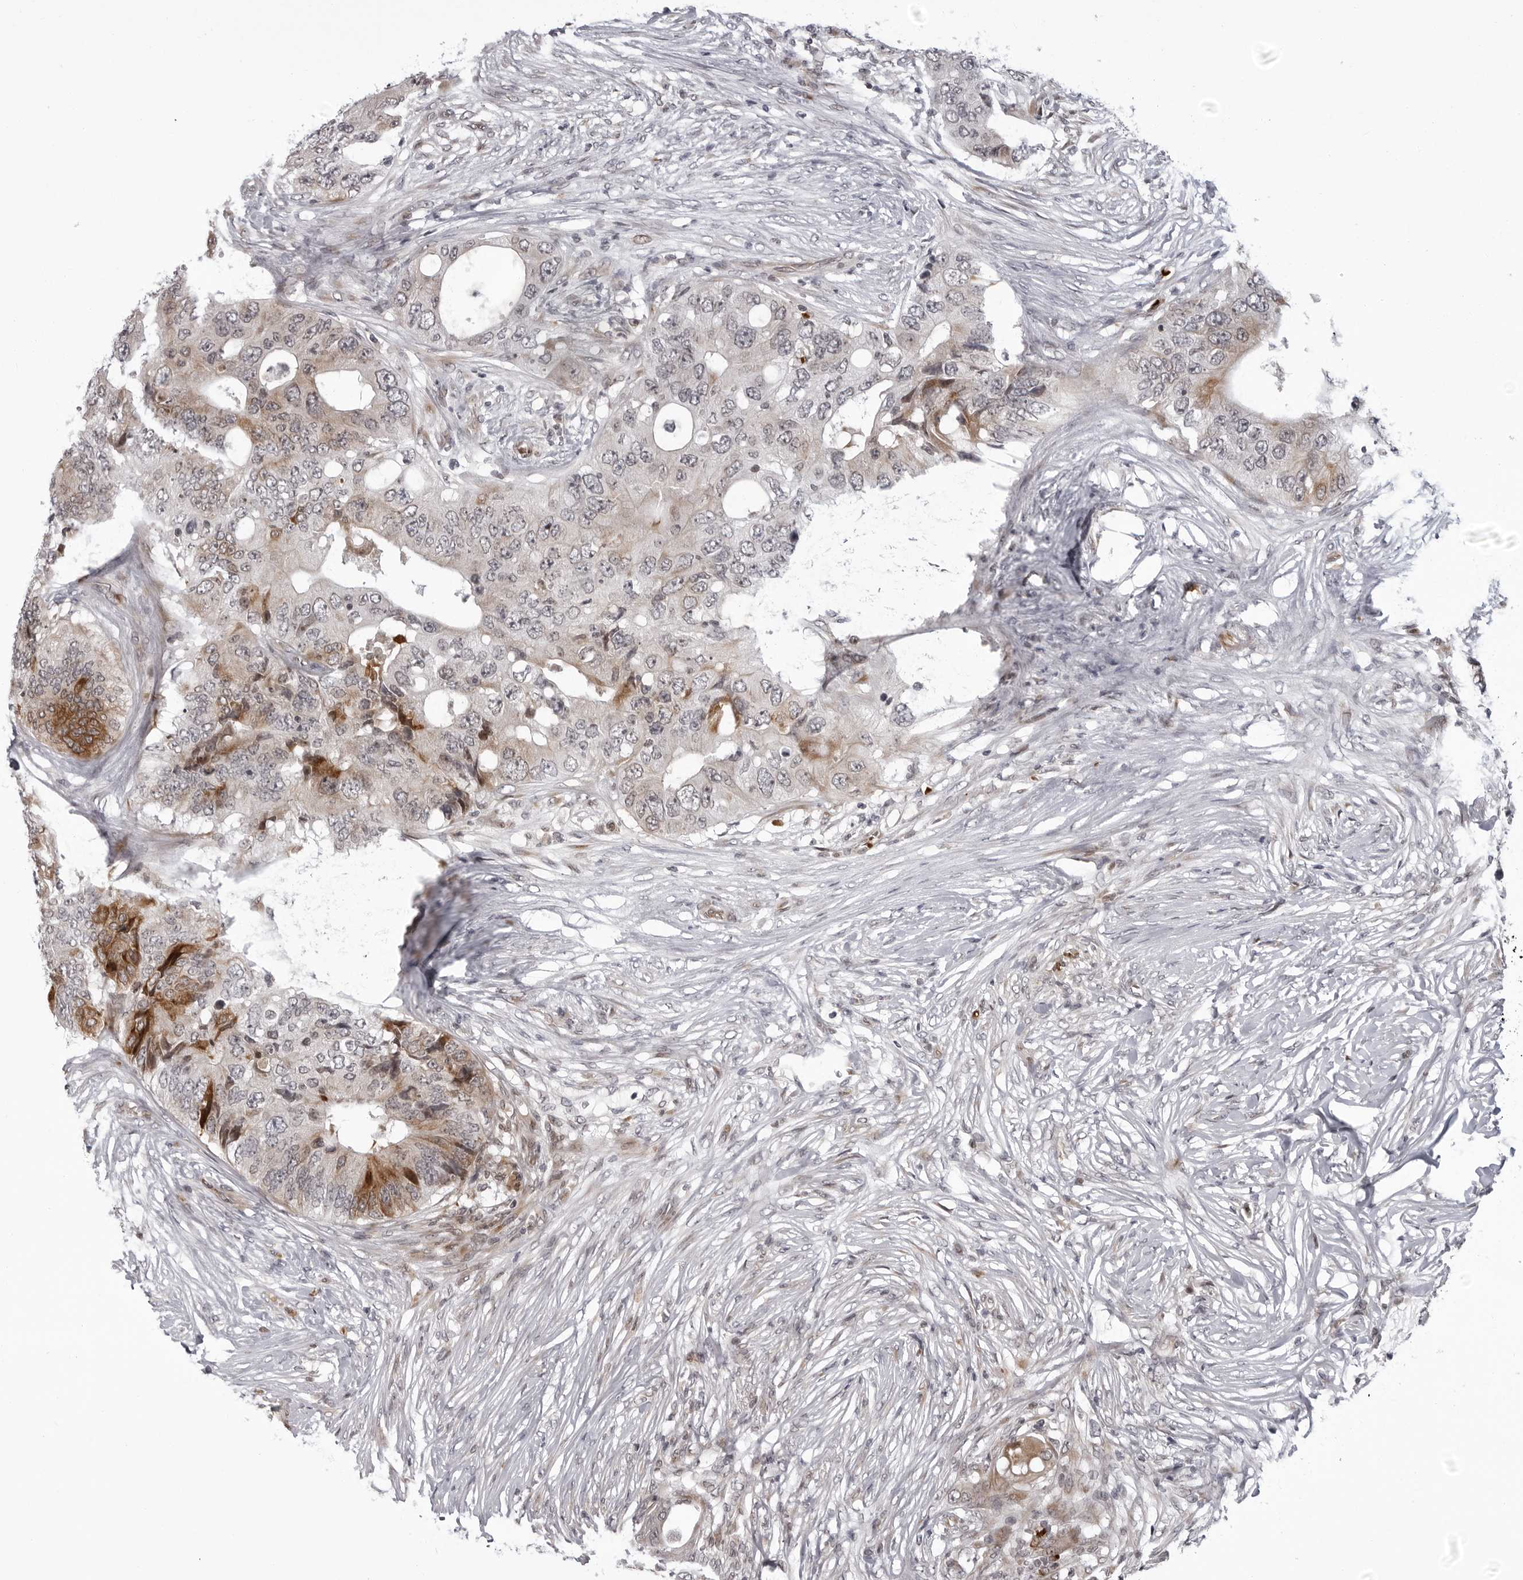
{"staining": {"intensity": "moderate", "quantity": "<25%", "location": "cytoplasmic/membranous"}, "tissue": "colorectal cancer", "cell_type": "Tumor cells", "image_type": "cancer", "snomed": [{"axis": "morphology", "description": "Adenocarcinoma, NOS"}, {"axis": "topography", "description": "Colon"}], "caption": "Colorectal adenocarcinoma tissue exhibits moderate cytoplasmic/membranous positivity in about <25% of tumor cells", "gene": "THOP1", "patient": {"sex": "male", "age": 71}}